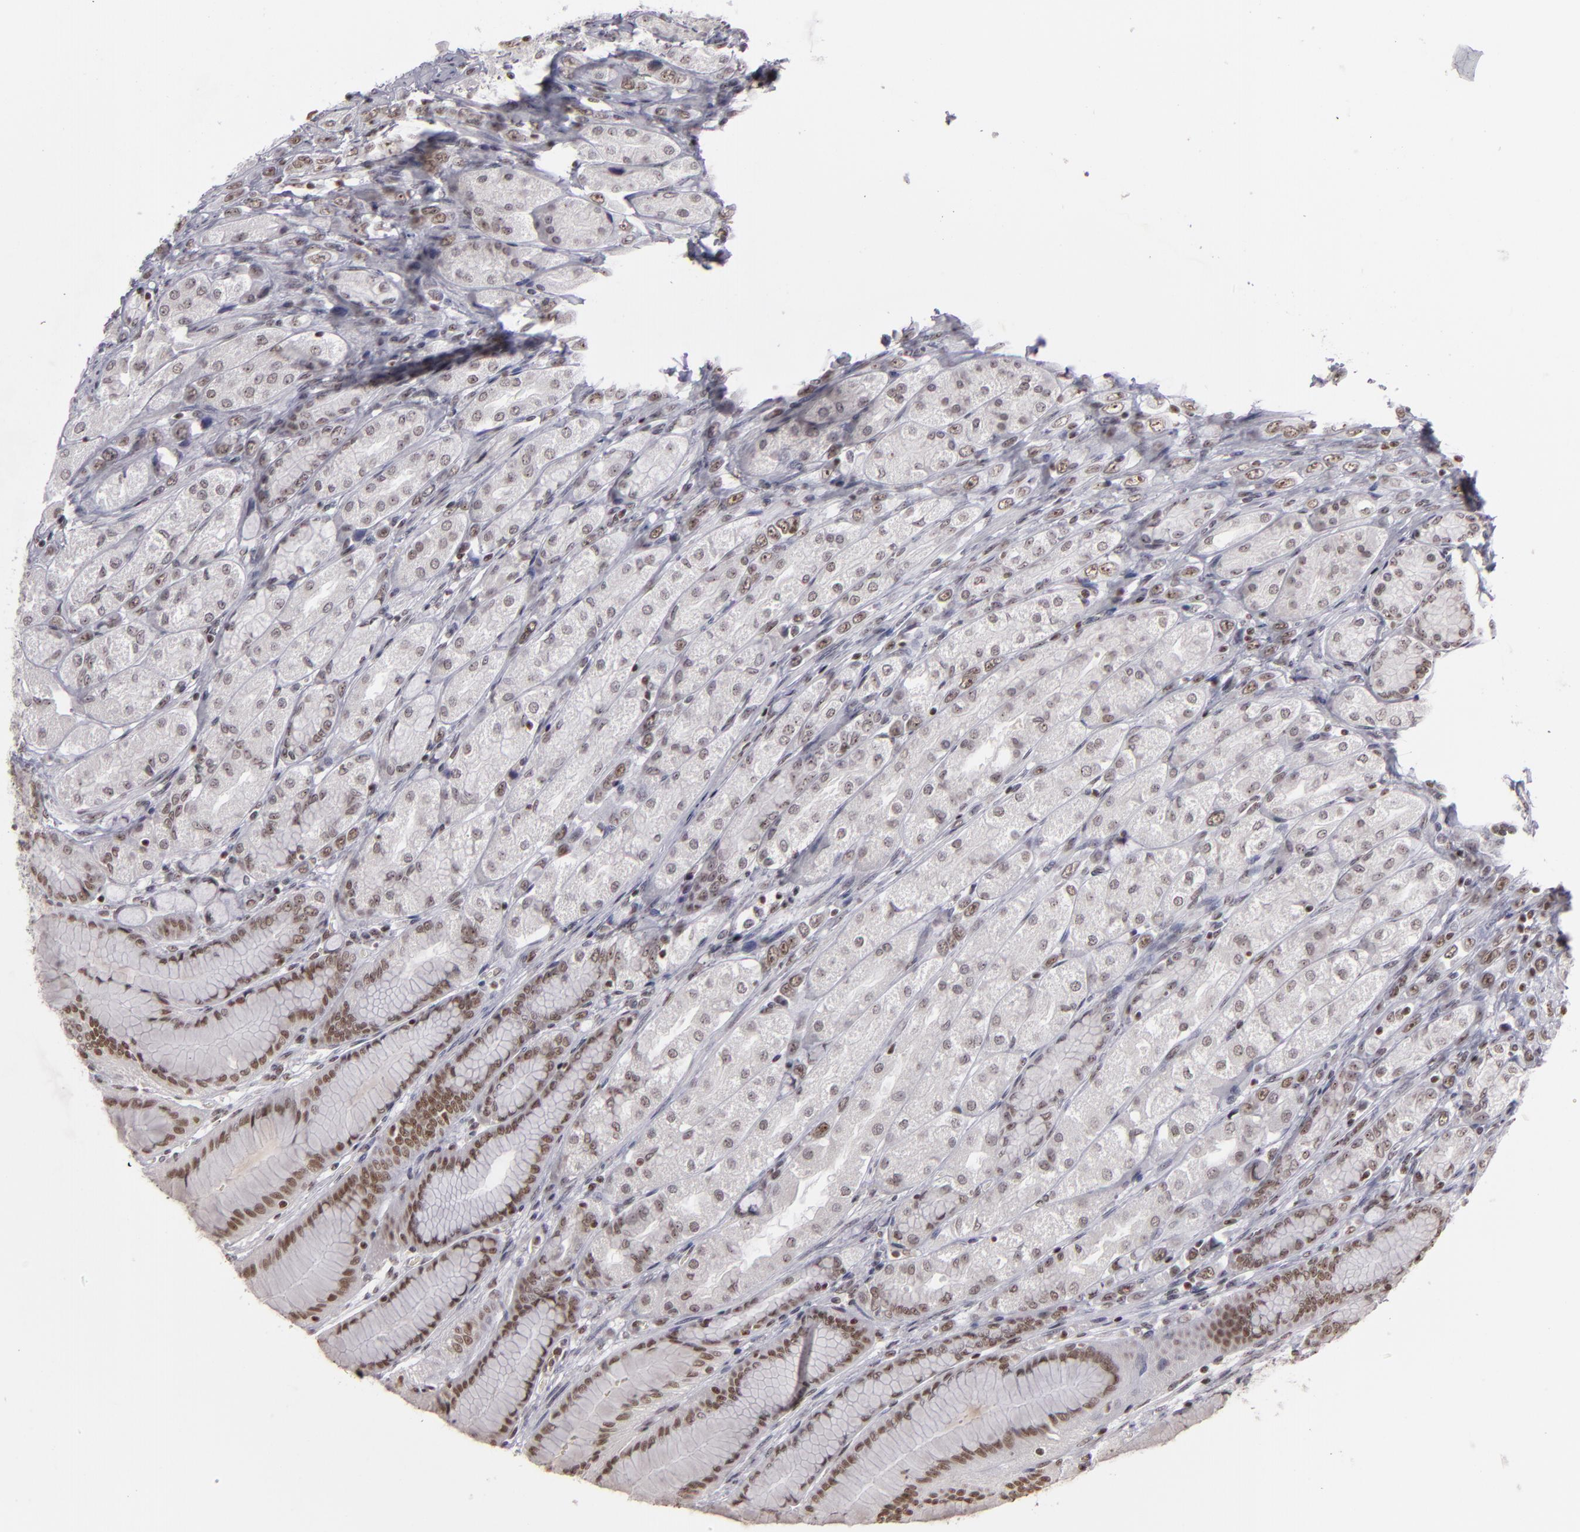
{"staining": {"intensity": "moderate", "quantity": "25%-75%", "location": "nuclear"}, "tissue": "stomach", "cell_type": "Glandular cells", "image_type": "normal", "snomed": [{"axis": "morphology", "description": "Normal tissue, NOS"}, {"axis": "morphology", "description": "Adenocarcinoma, NOS"}, {"axis": "topography", "description": "Stomach"}, {"axis": "topography", "description": "Stomach, lower"}], "caption": "This photomicrograph reveals immunohistochemistry staining of unremarkable human stomach, with medium moderate nuclear positivity in about 25%-75% of glandular cells.", "gene": "DAXX", "patient": {"sex": "female", "age": 65}}